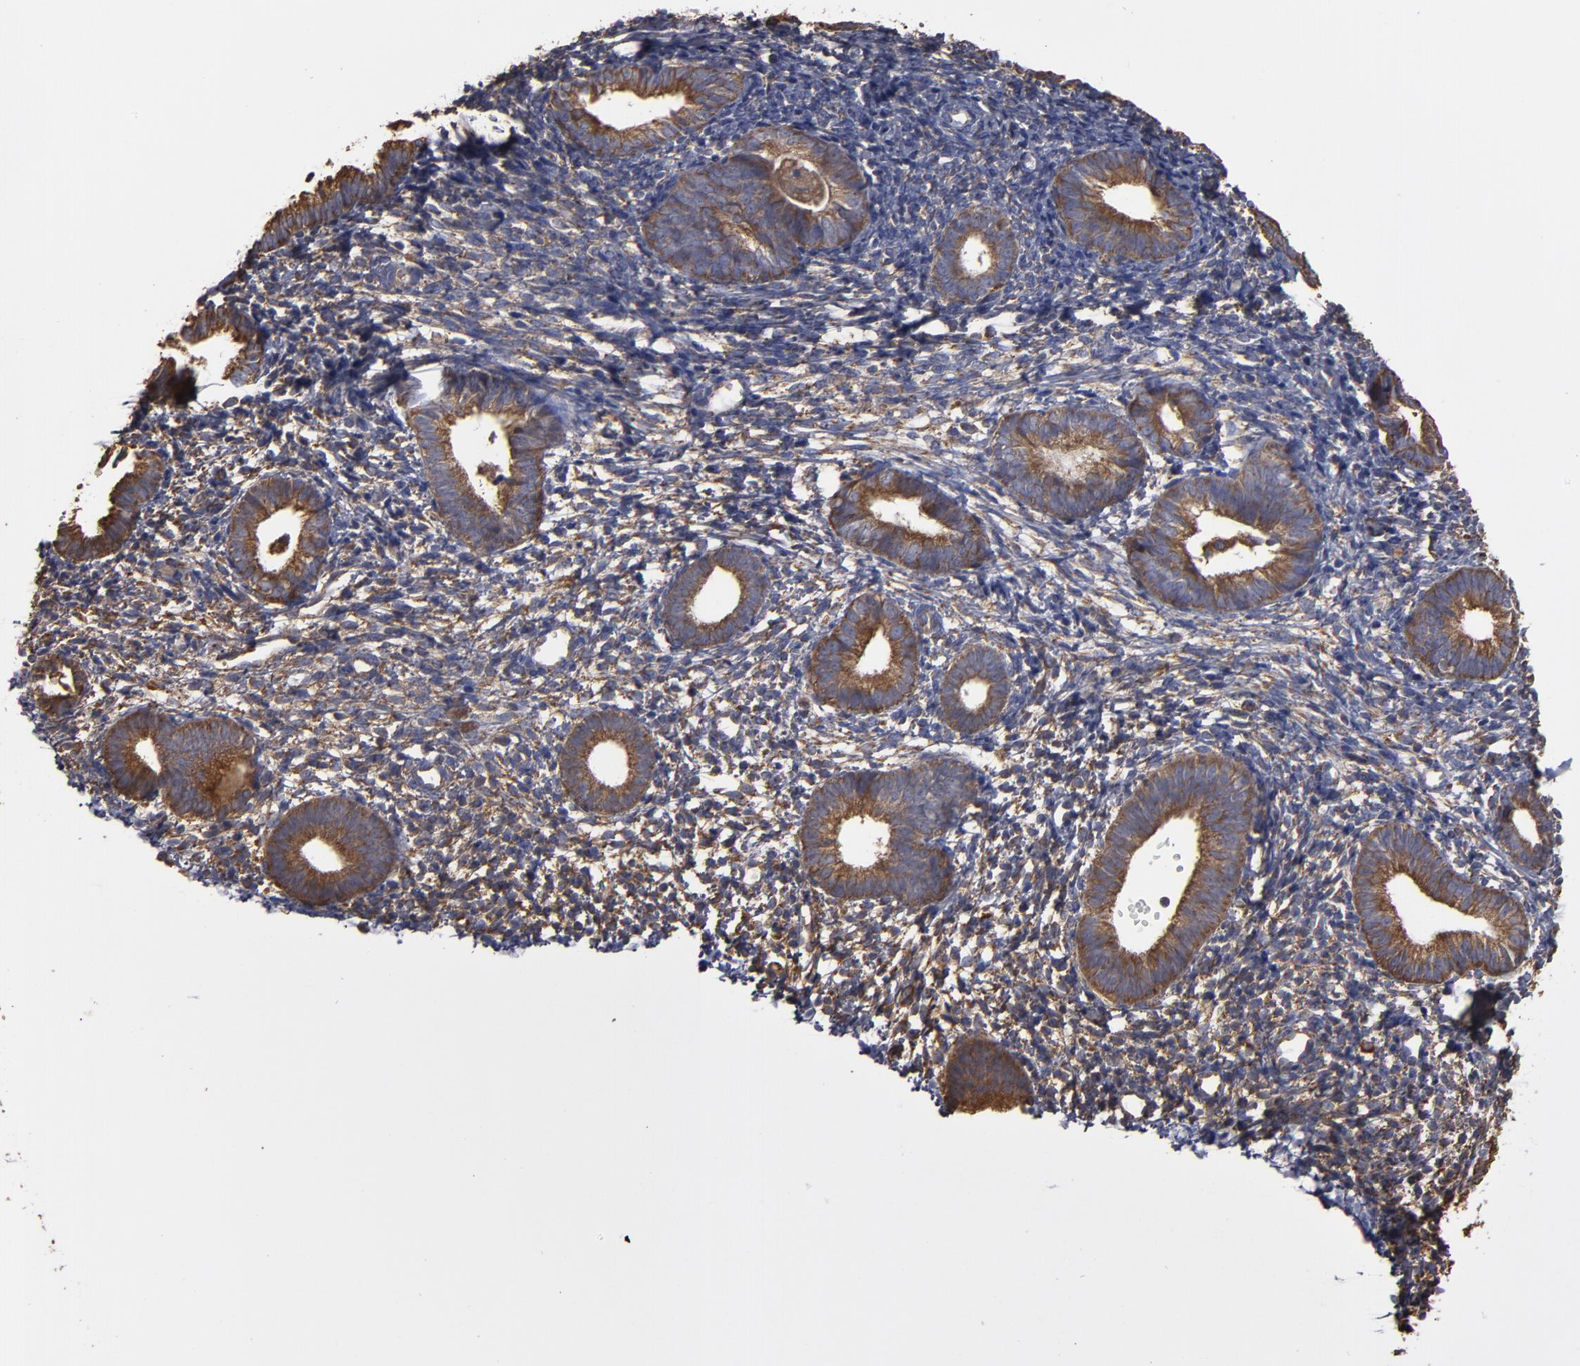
{"staining": {"intensity": "negative", "quantity": "none", "location": "none"}, "tissue": "endometrium", "cell_type": "Cells in endometrial stroma", "image_type": "normal", "snomed": [{"axis": "morphology", "description": "Normal tissue, NOS"}, {"axis": "topography", "description": "Smooth muscle"}, {"axis": "topography", "description": "Endometrium"}], "caption": "An image of human endometrium is negative for staining in cells in endometrial stroma. (DAB immunohistochemistry visualized using brightfield microscopy, high magnification).", "gene": "SND1", "patient": {"sex": "female", "age": 57}}